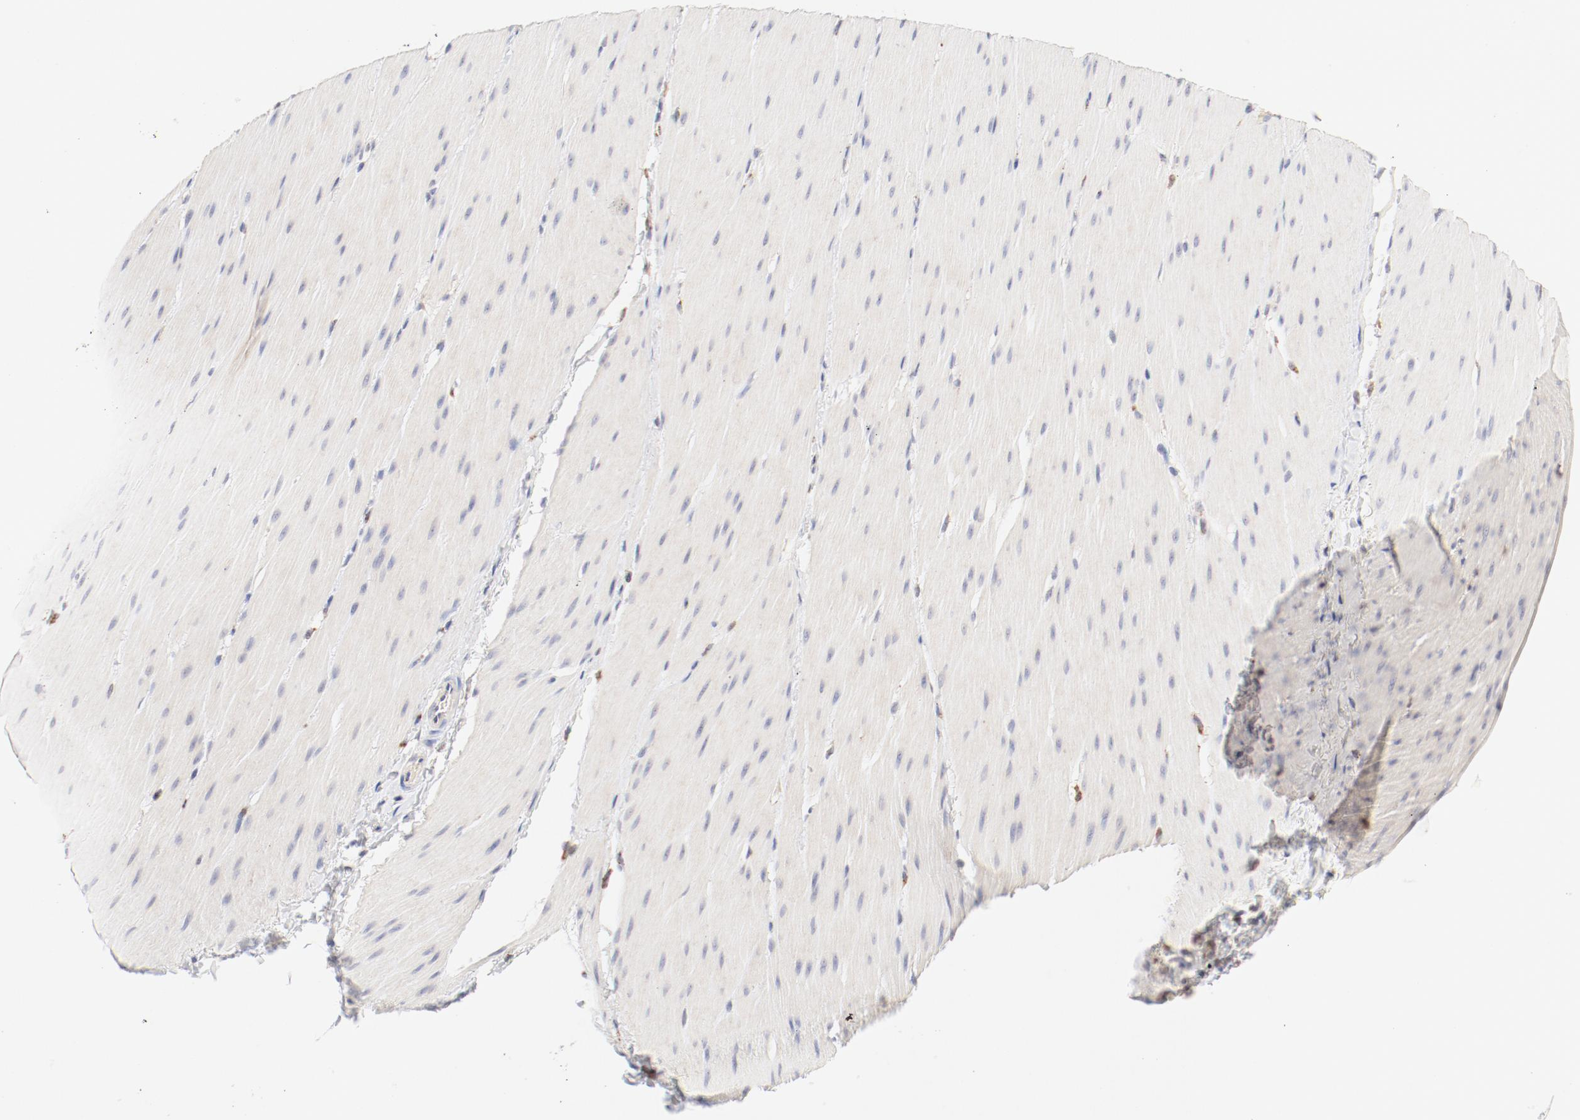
{"staining": {"intensity": "negative", "quantity": "none", "location": "none"}, "tissue": "smooth muscle", "cell_type": "Smooth muscle cells", "image_type": "normal", "snomed": [{"axis": "morphology", "description": "Normal tissue, NOS"}, {"axis": "topography", "description": "Smooth muscle"}, {"axis": "topography", "description": "Colon"}], "caption": "Immunohistochemical staining of unremarkable human smooth muscle demonstrates no significant positivity in smooth muscle cells. The staining is performed using DAB brown chromogen with nuclei counter-stained in using hematoxylin.", "gene": "CTSH", "patient": {"sex": "male", "age": 67}}